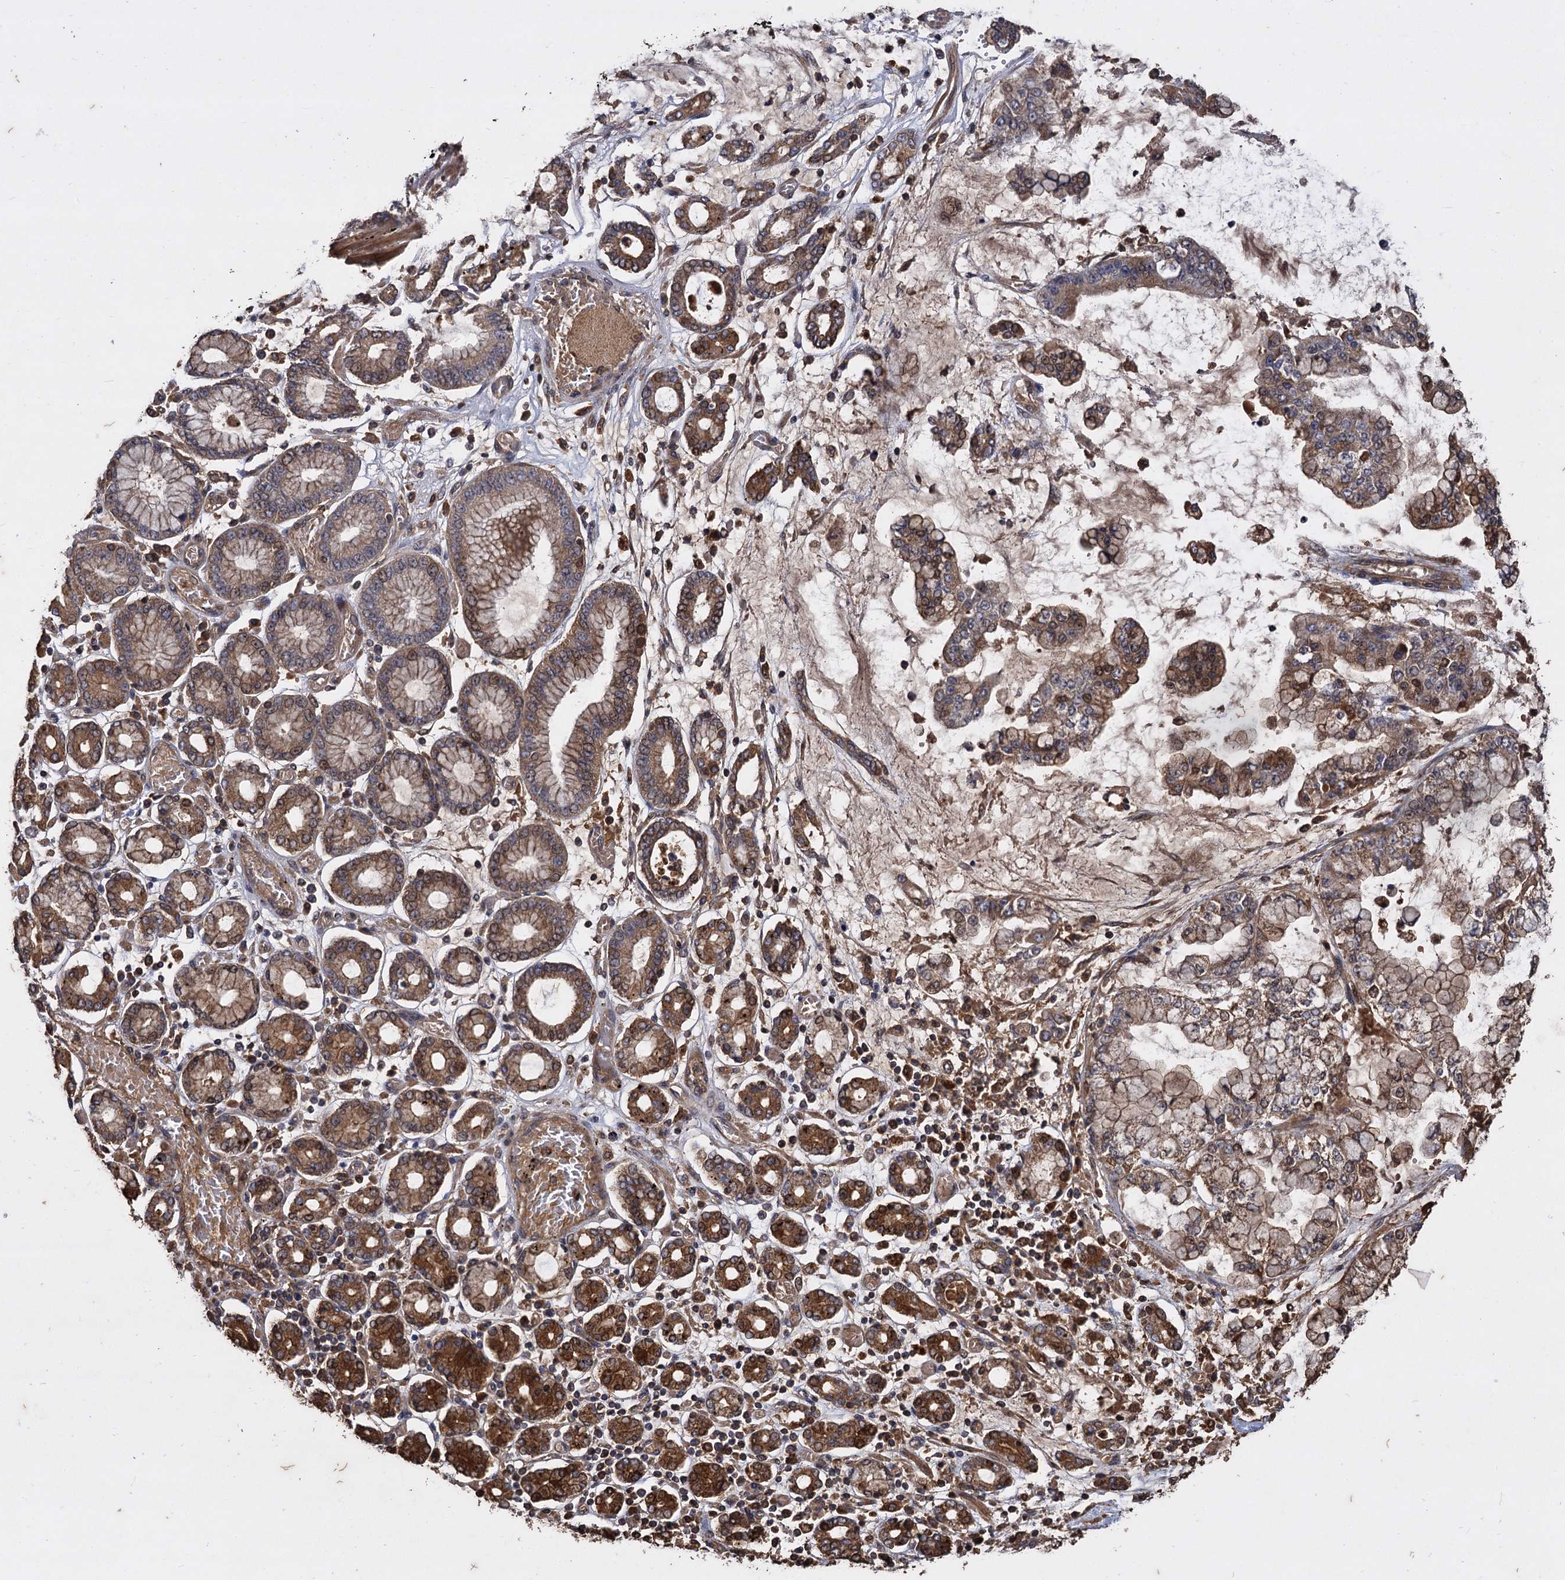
{"staining": {"intensity": "moderate", "quantity": ">75%", "location": "cytoplasmic/membranous"}, "tissue": "stomach cancer", "cell_type": "Tumor cells", "image_type": "cancer", "snomed": [{"axis": "morphology", "description": "Normal tissue, NOS"}, {"axis": "morphology", "description": "Adenocarcinoma, NOS"}, {"axis": "topography", "description": "Stomach, upper"}, {"axis": "topography", "description": "Stomach"}], "caption": "DAB immunohistochemical staining of human stomach cancer shows moderate cytoplasmic/membranous protein positivity in about >75% of tumor cells.", "gene": "GCLC", "patient": {"sex": "male", "age": 76}}